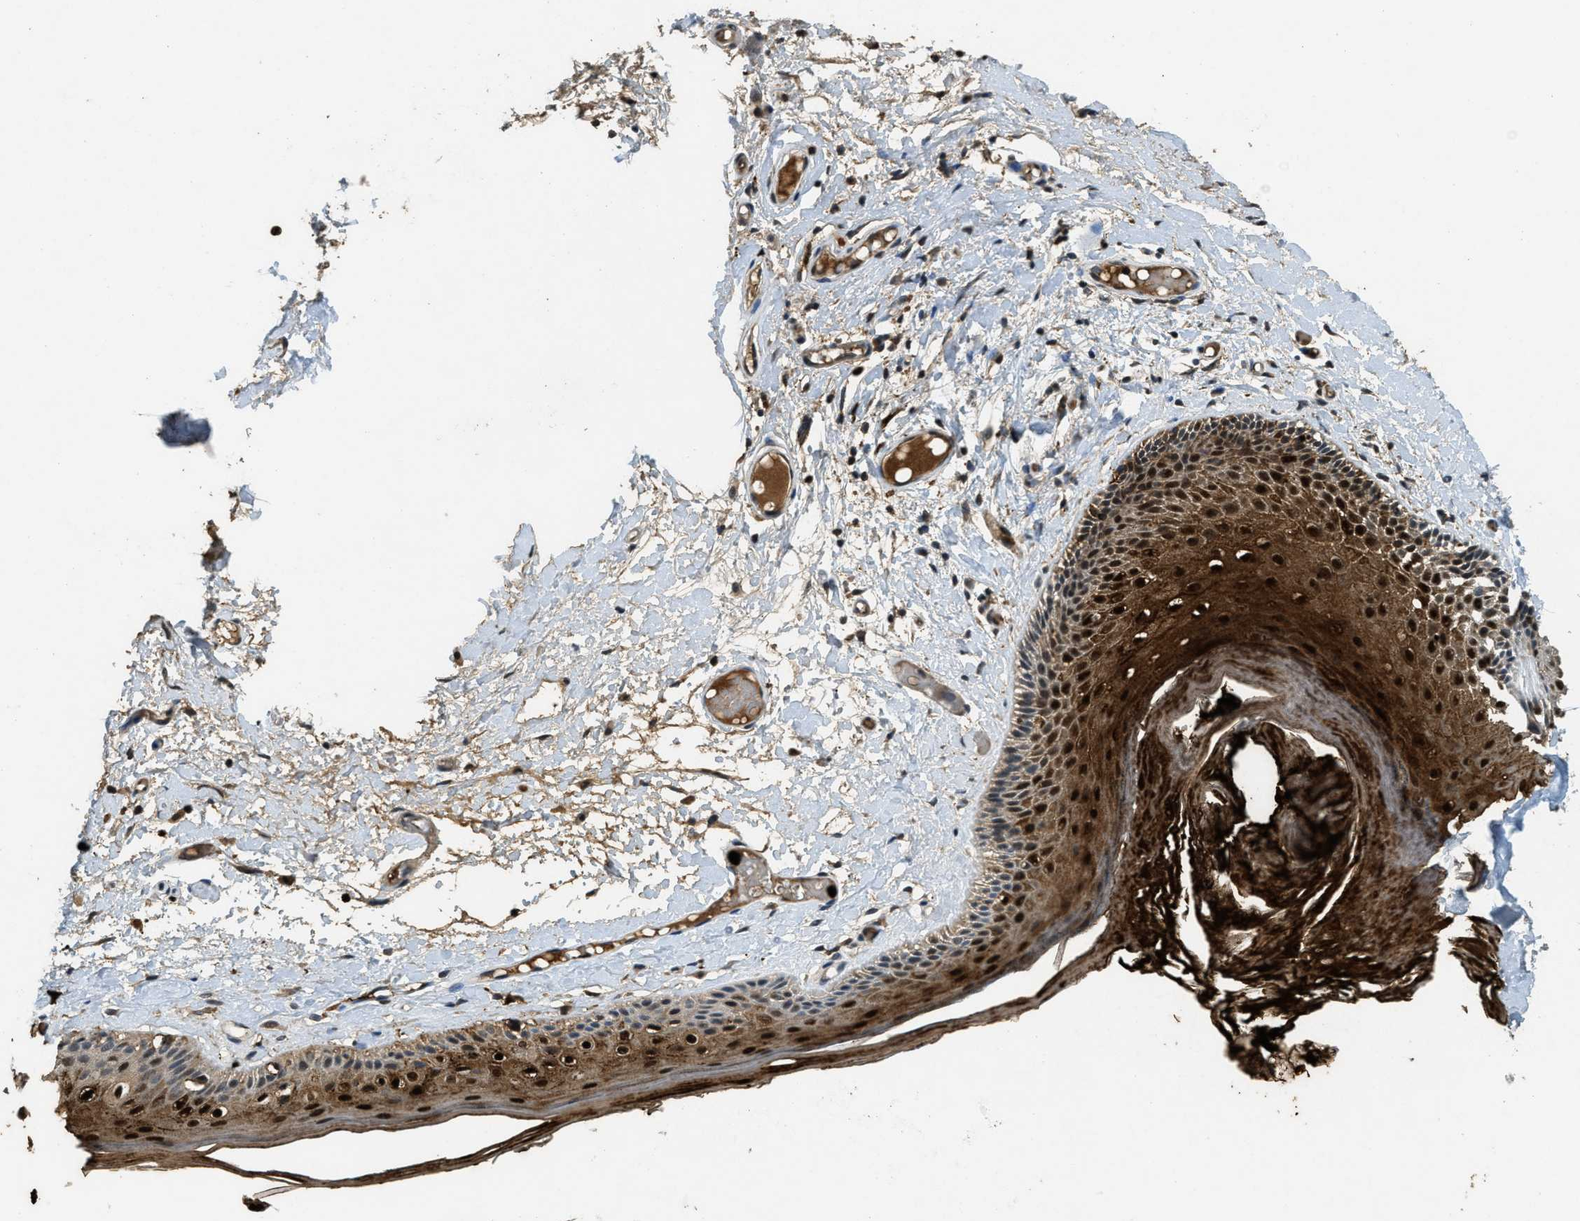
{"staining": {"intensity": "strong", "quantity": "25%-75%", "location": "cytoplasmic/membranous,nuclear"}, "tissue": "skin", "cell_type": "Epidermal cells", "image_type": "normal", "snomed": [{"axis": "morphology", "description": "Normal tissue, NOS"}, {"axis": "topography", "description": "Vulva"}], "caption": "Immunohistochemistry photomicrograph of unremarkable human skin stained for a protein (brown), which displays high levels of strong cytoplasmic/membranous,nuclear positivity in about 25%-75% of epidermal cells.", "gene": "RNF141", "patient": {"sex": "female", "age": 73}}